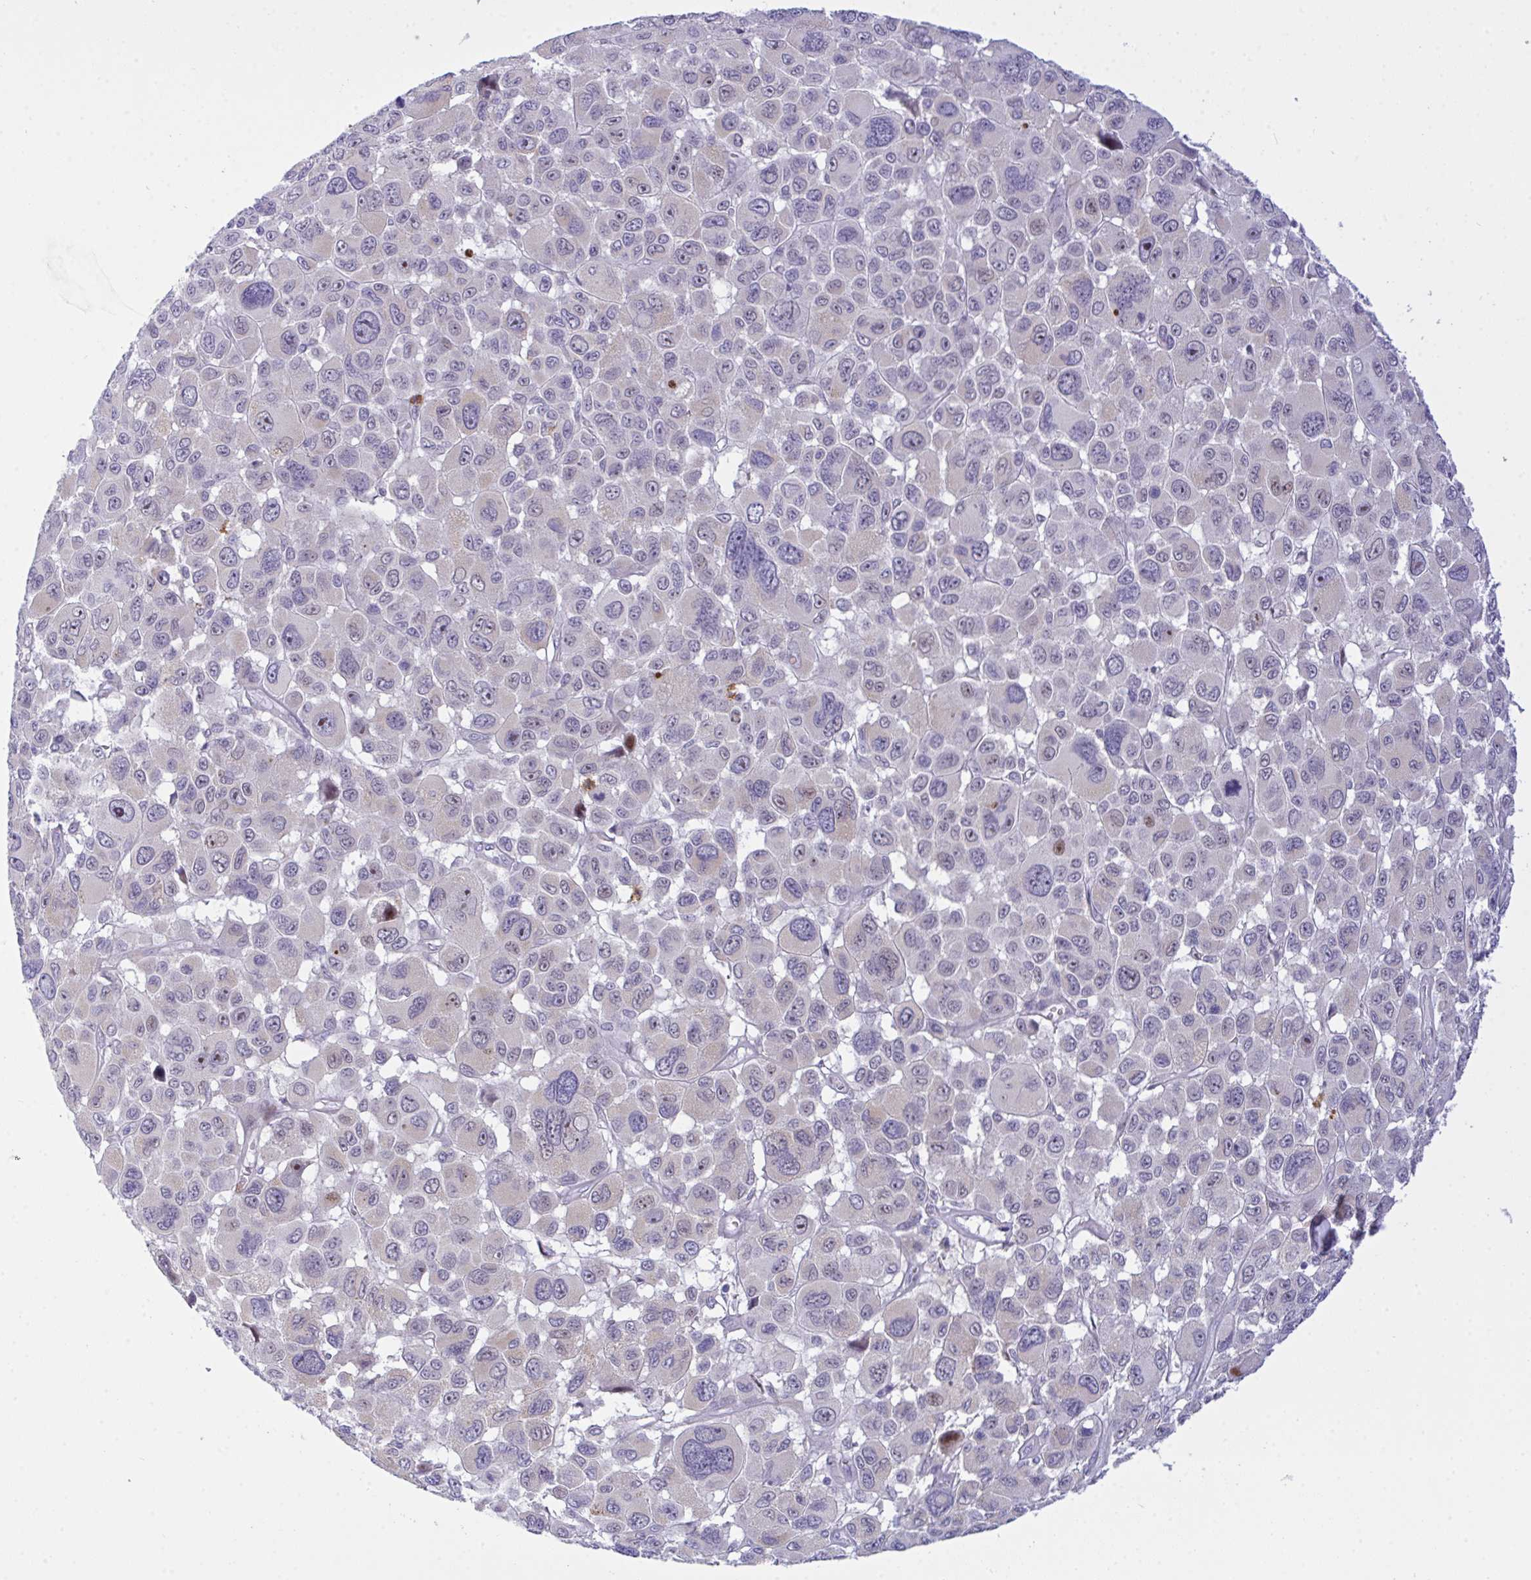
{"staining": {"intensity": "strong", "quantity": "25%-75%", "location": "nuclear"}, "tissue": "melanoma", "cell_type": "Tumor cells", "image_type": "cancer", "snomed": [{"axis": "morphology", "description": "Malignant melanoma, NOS"}, {"axis": "topography", "description": "Skin"}], "caption": "Human melanoma stained for a protein (brown) shows strong nuclear positive staining in approximately 25%-75% of tumor cells.", "gene": "ZNF554", "patient": {"sex": "female", "age": 66}}